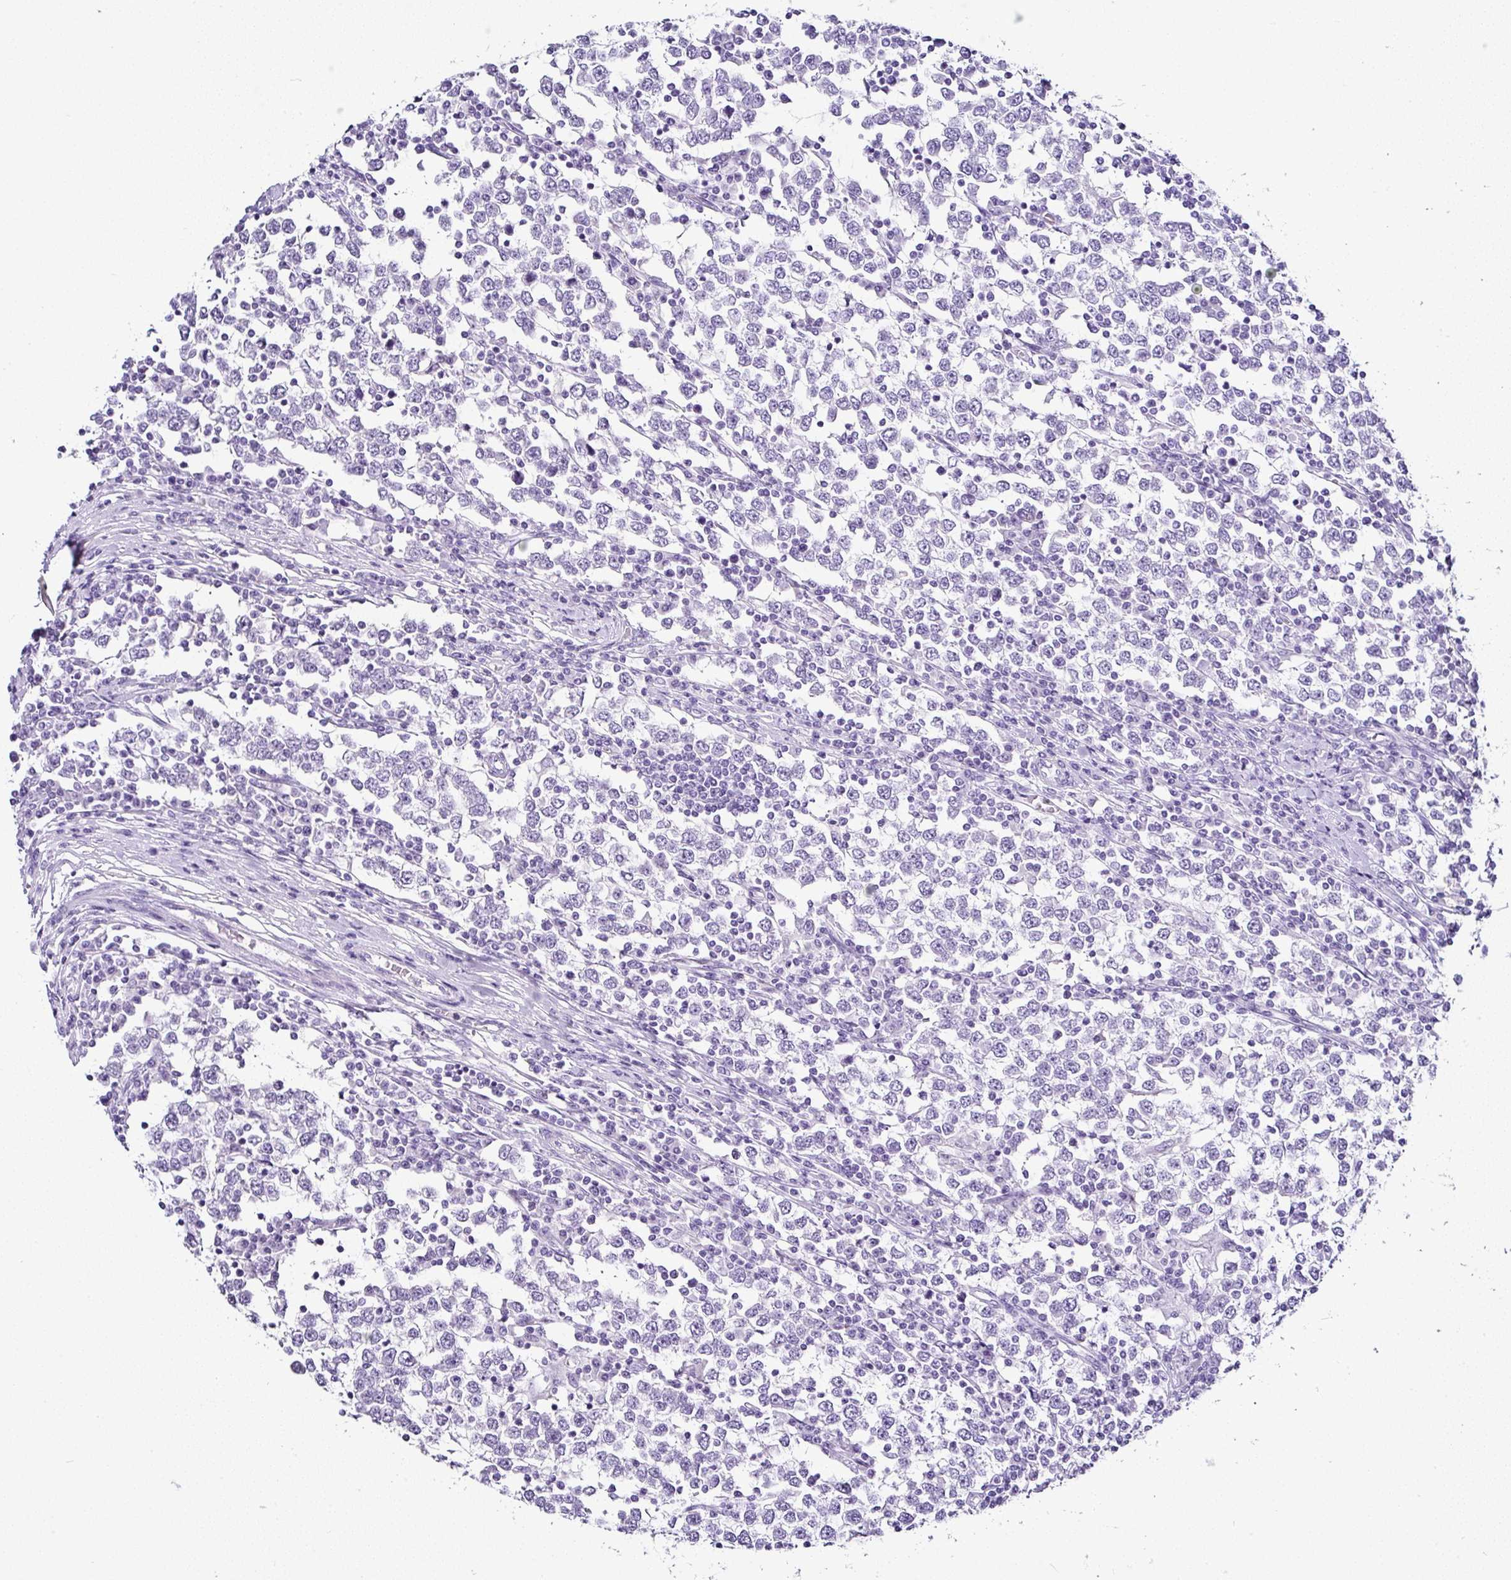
{"staining": {"intensity": "negative", "quantity": "none", "location": "none"}, "tissue": "testis cancer", "cell_type": "Tumor cells", "image_type": "cancer", "snomed": [{"axis": "morphology", "description": "Seminoma, NOS"}, {"axis": "topography", "description": "Testis"}], "caption": "Testis seminoma was stained to show a protein in brown. There is no significant staining in tumor cells.", "gene": "SERPINB3", "patient": {"sex": "male", "age": 65}}